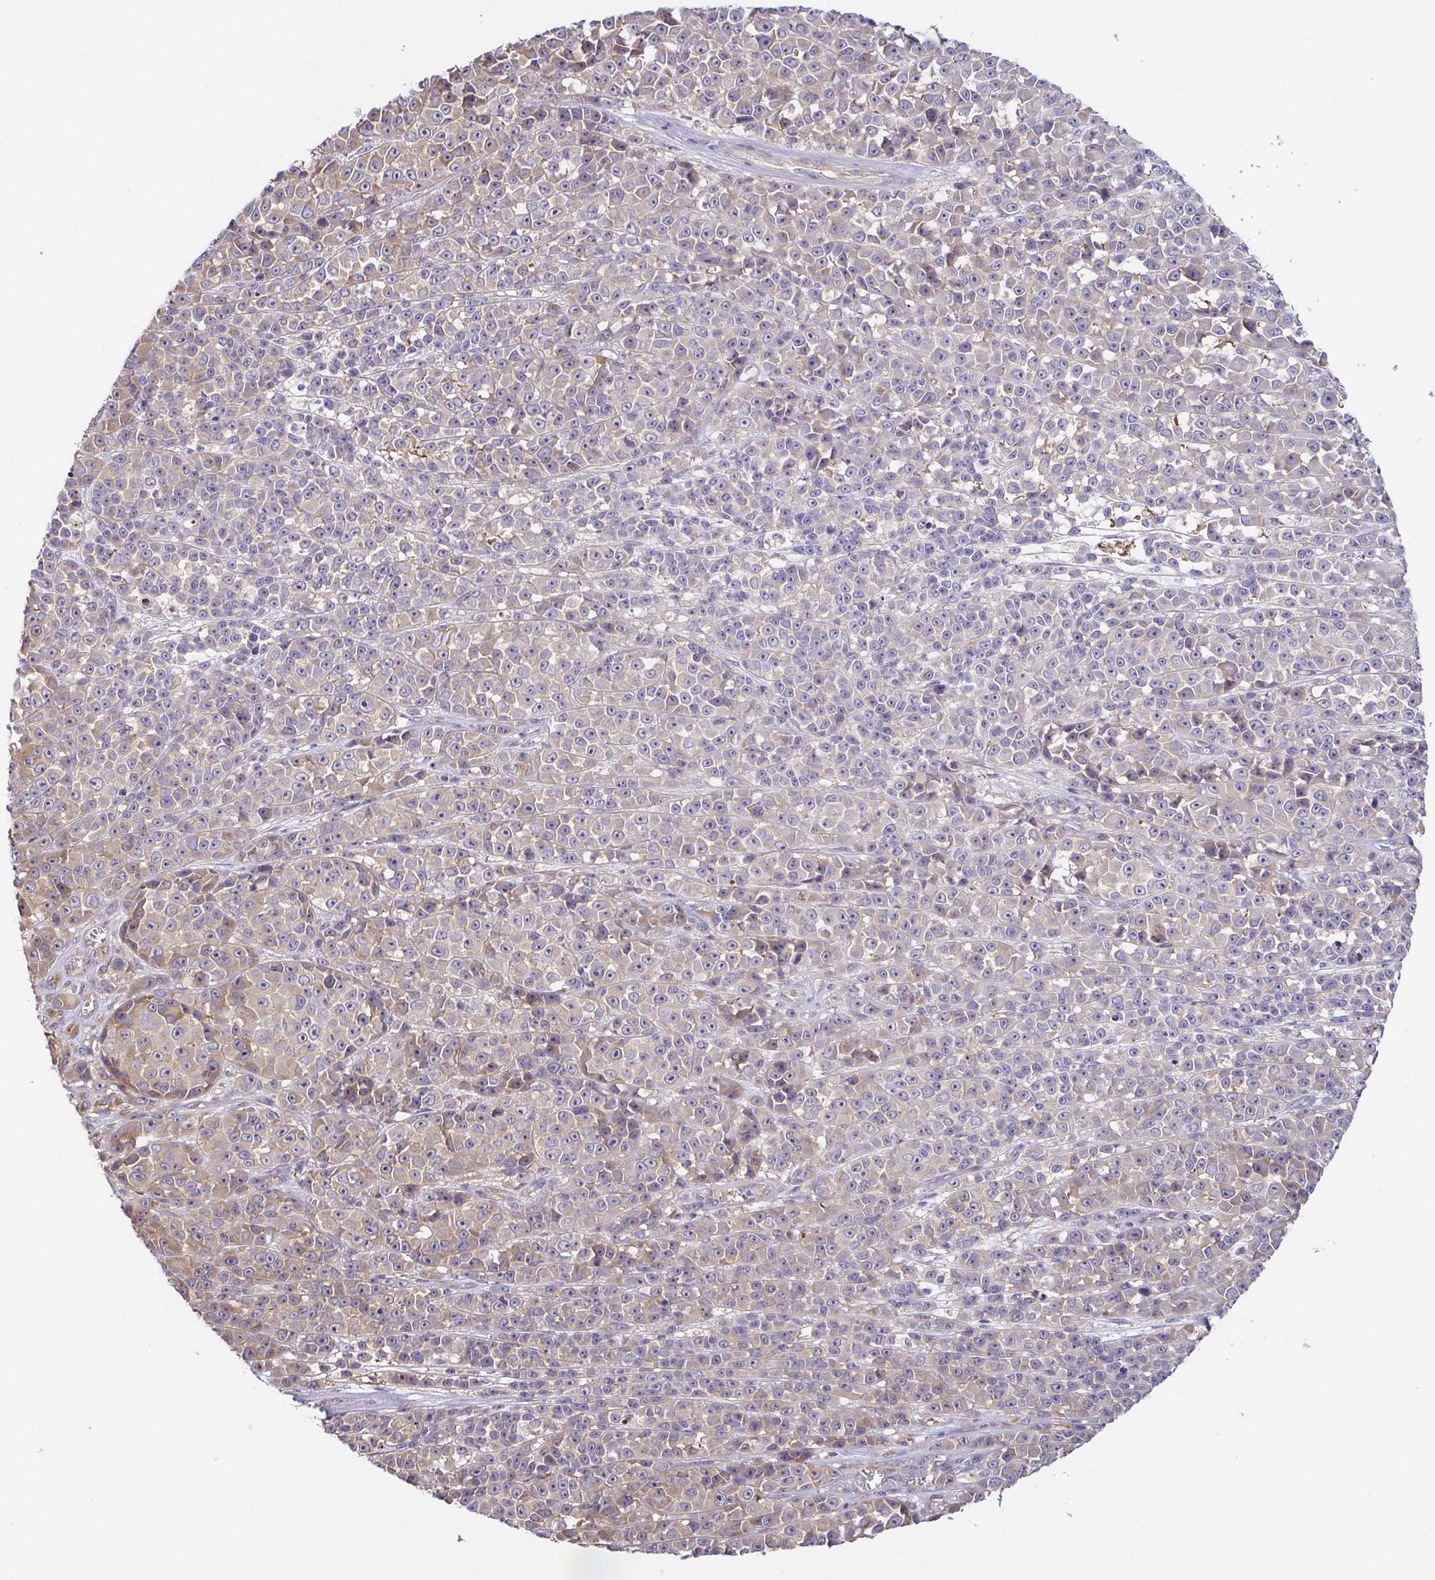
{"staining": {"intensity": "weak", "quantity": "25%-75%", "location": "cytoplasmic/membranous"}, "tissue": "melanoma", "cell_type": "Tumor cells", "image_type": "cancer", "snomed": [{"axis": "morphology", "description": "Malignant melanoma, NOS"}, {"axis": "topography", "description": "Skin"}, {"axis": "topography", "description": "Skin of back"}], "caption": "About 25%-75% of tumor cells in human melanoma show weak cytoplasmic/membranous protein expression as visualized by brown immunohistochemical staining.", "gene": "EIF3D", "patient": {"sex": "male", "age": 91}}